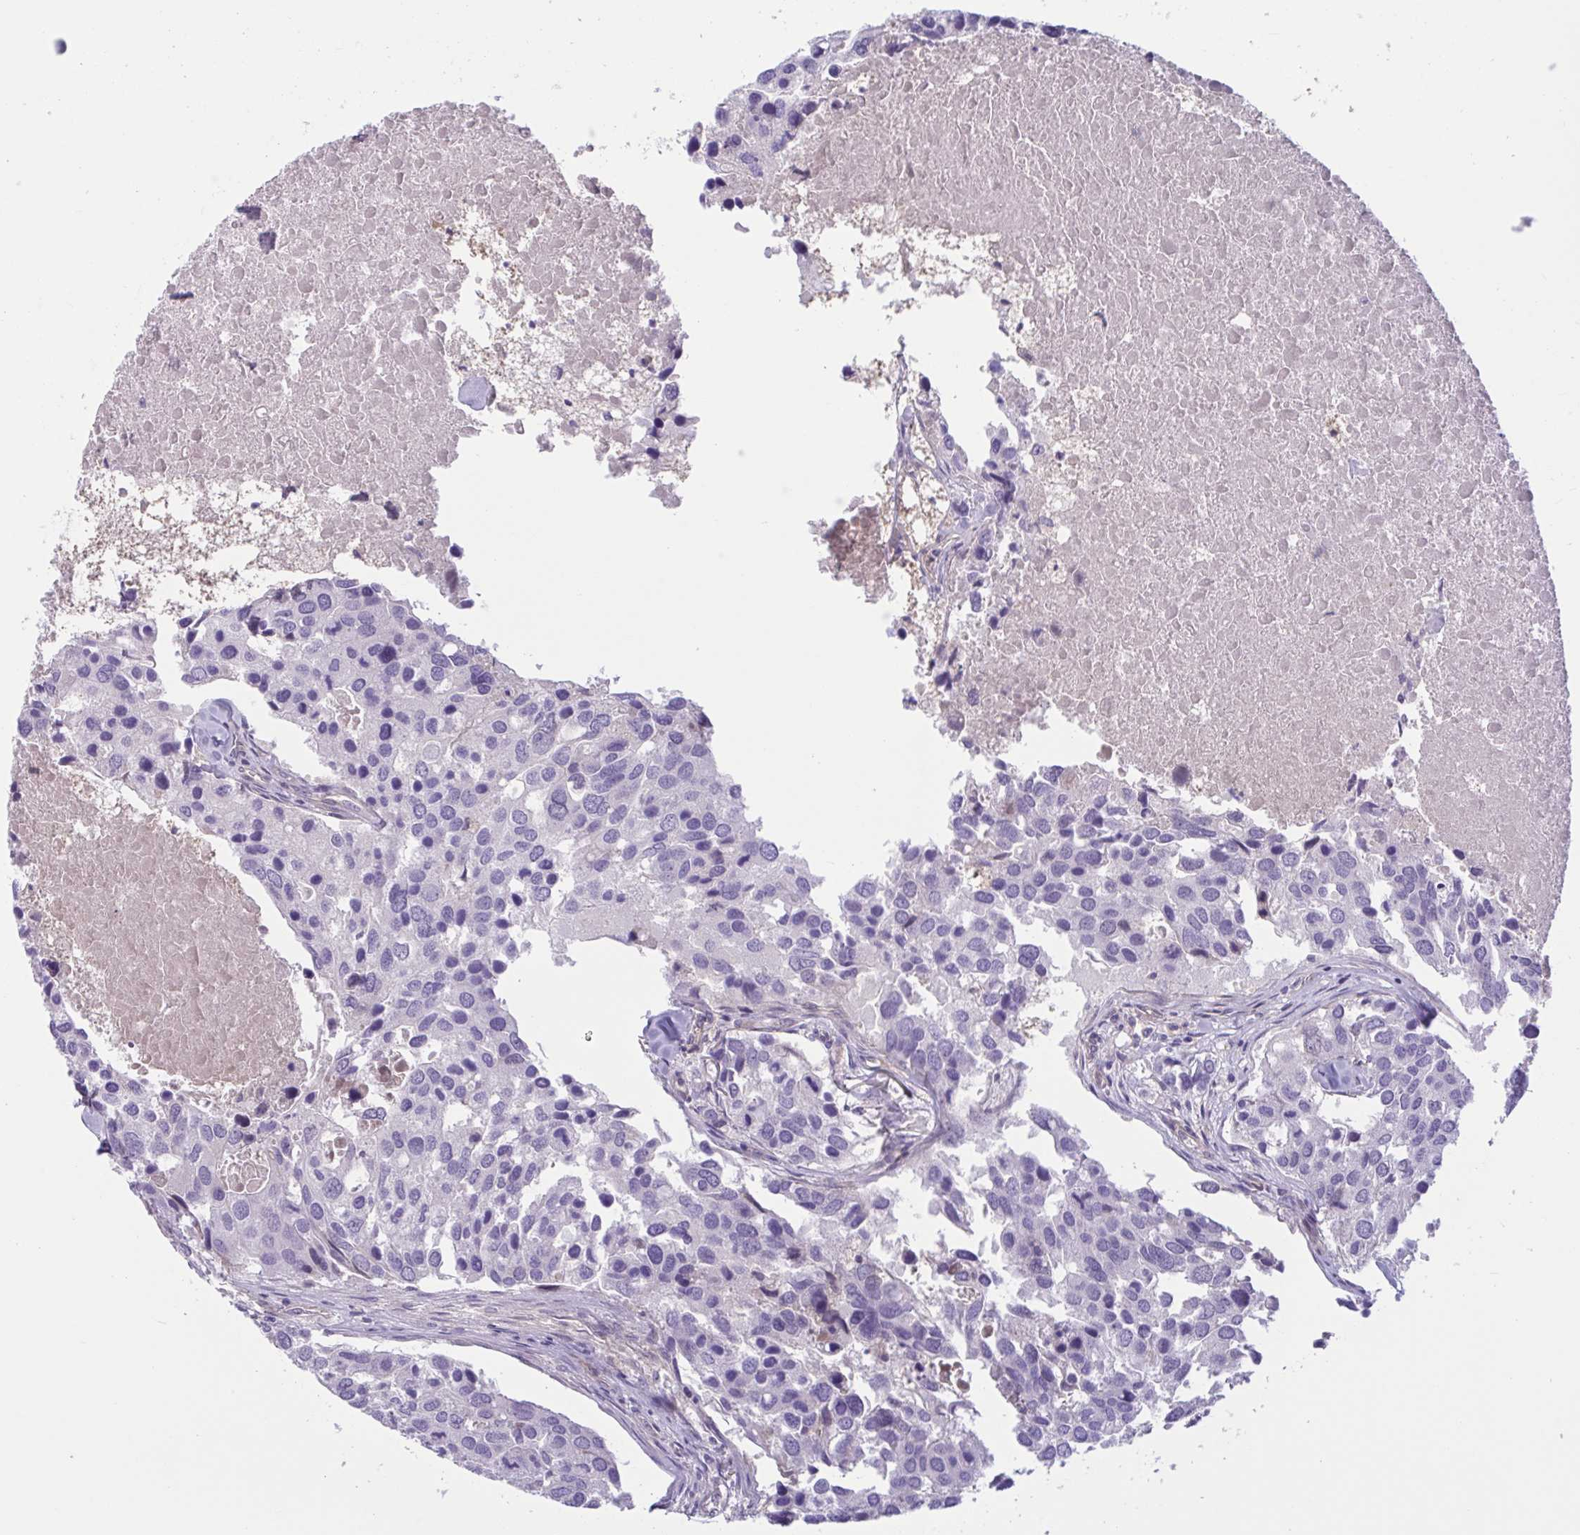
{"staining": {"intensity": "negative", "quantity": "none", "location": "none"}, "tissue": "breast cancer", "cell_type": "Tumor cells", "image_type": "cancer", "snomed": [{"axis": "morphology", "description": "Duct carcinoma"}, {"axis": "topography", "description": "Breast"}], "caption": "The photomicrograph demonstrates no staining of tumor cells in breast cancer (invasive ductal carcinoma). (Immunohistochemistry, brightfield microscopy, high magnification).", "gene": "TTC7B", "patient": {"sex": "female", "age": 83}}